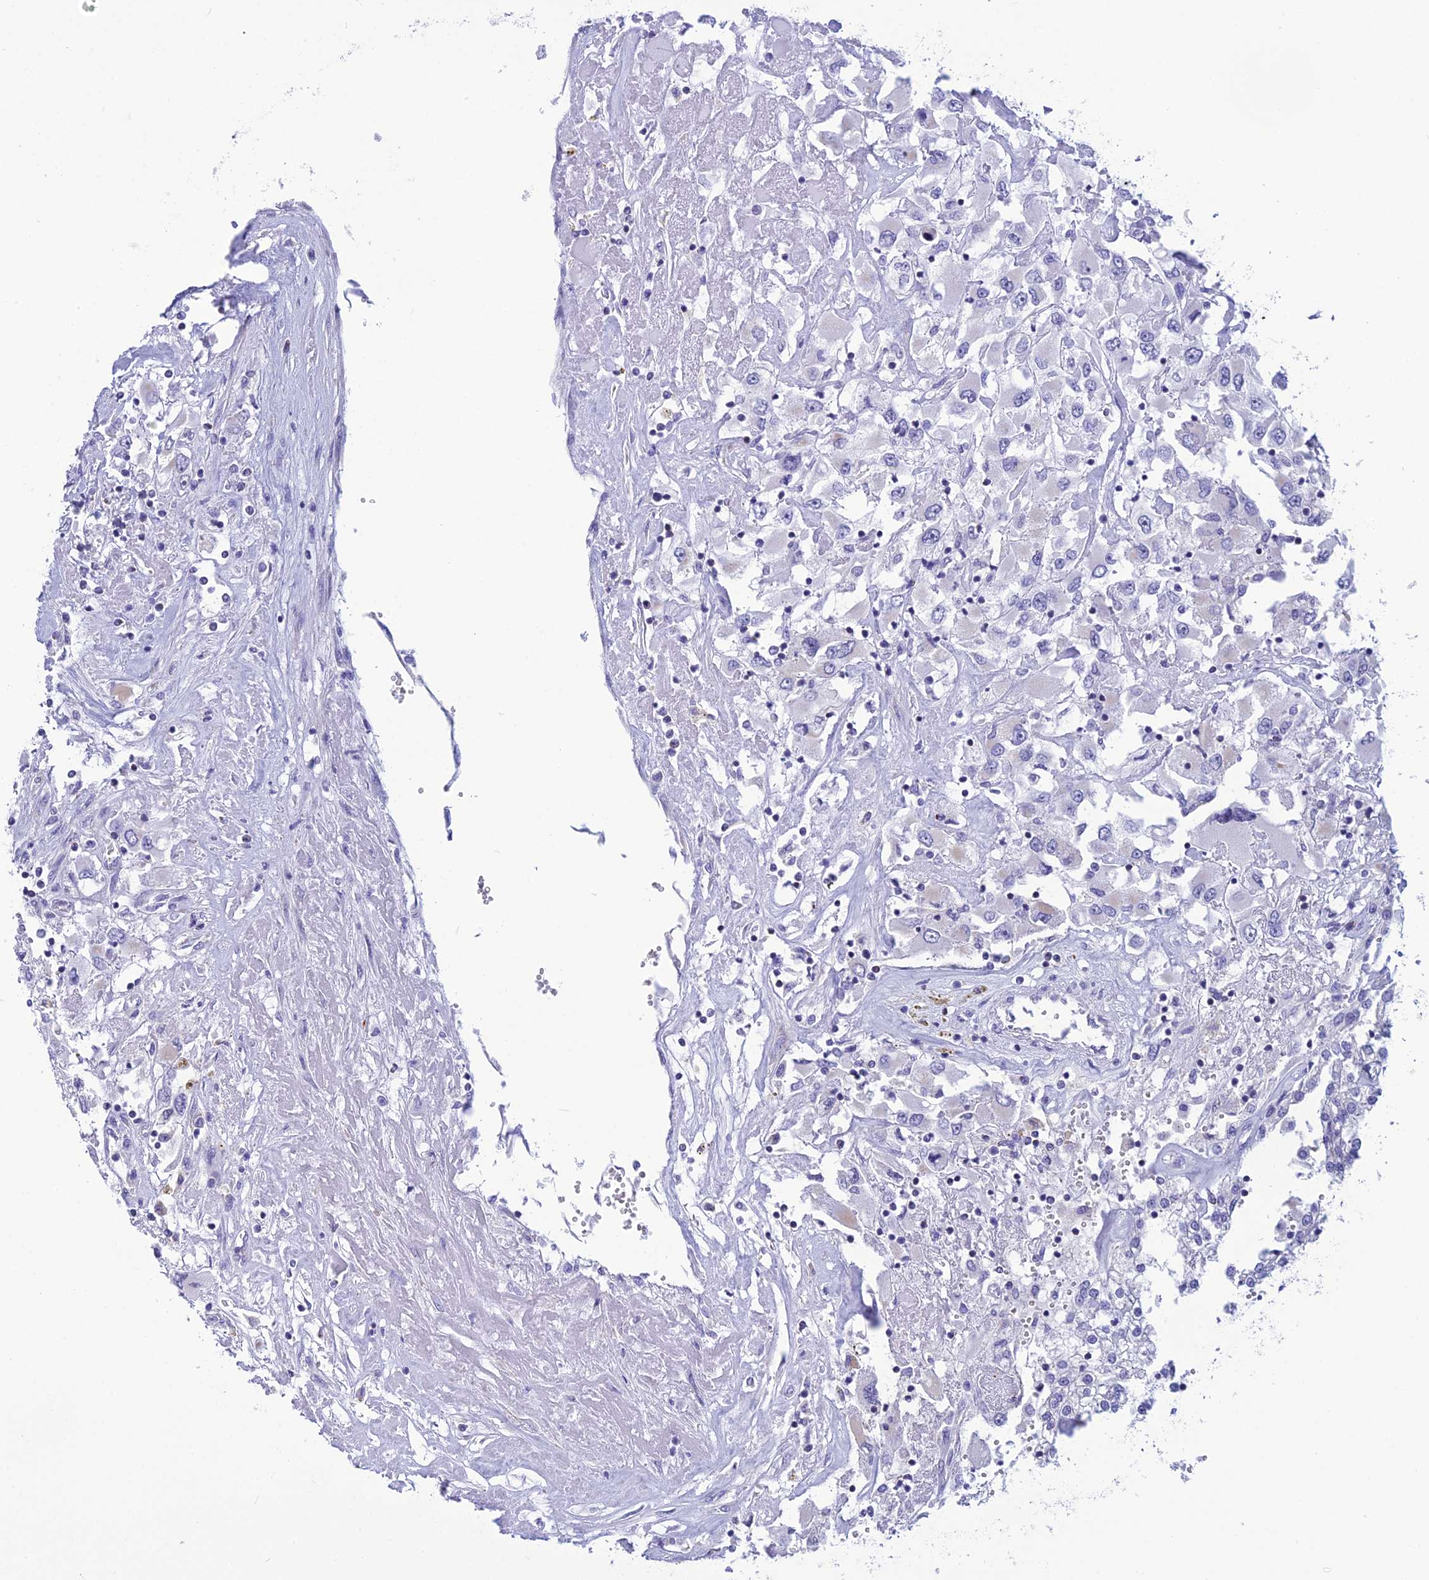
{"staining": {"intensity": "negative", "quantity": "none", "location": "none"}, "tissue": "renal cancer", "cell_type": "Tumor cells", "image_type": "cancer", "snomed": [{"axis": "morphology", "description": "Adenocarcinoma, NOS"}, {"axis": "topography", "description": "Kidney"}], "caption": "This is a micrograph of IHC staining of renal adenocarcinoma, which shows no positivity in tumor cells. (Brightfield microscopy of DAB immunohistochemistry (IHC) at high magnification).", "gene": "POMGNT1", "patient": {"sex": "female", "age": 52}}